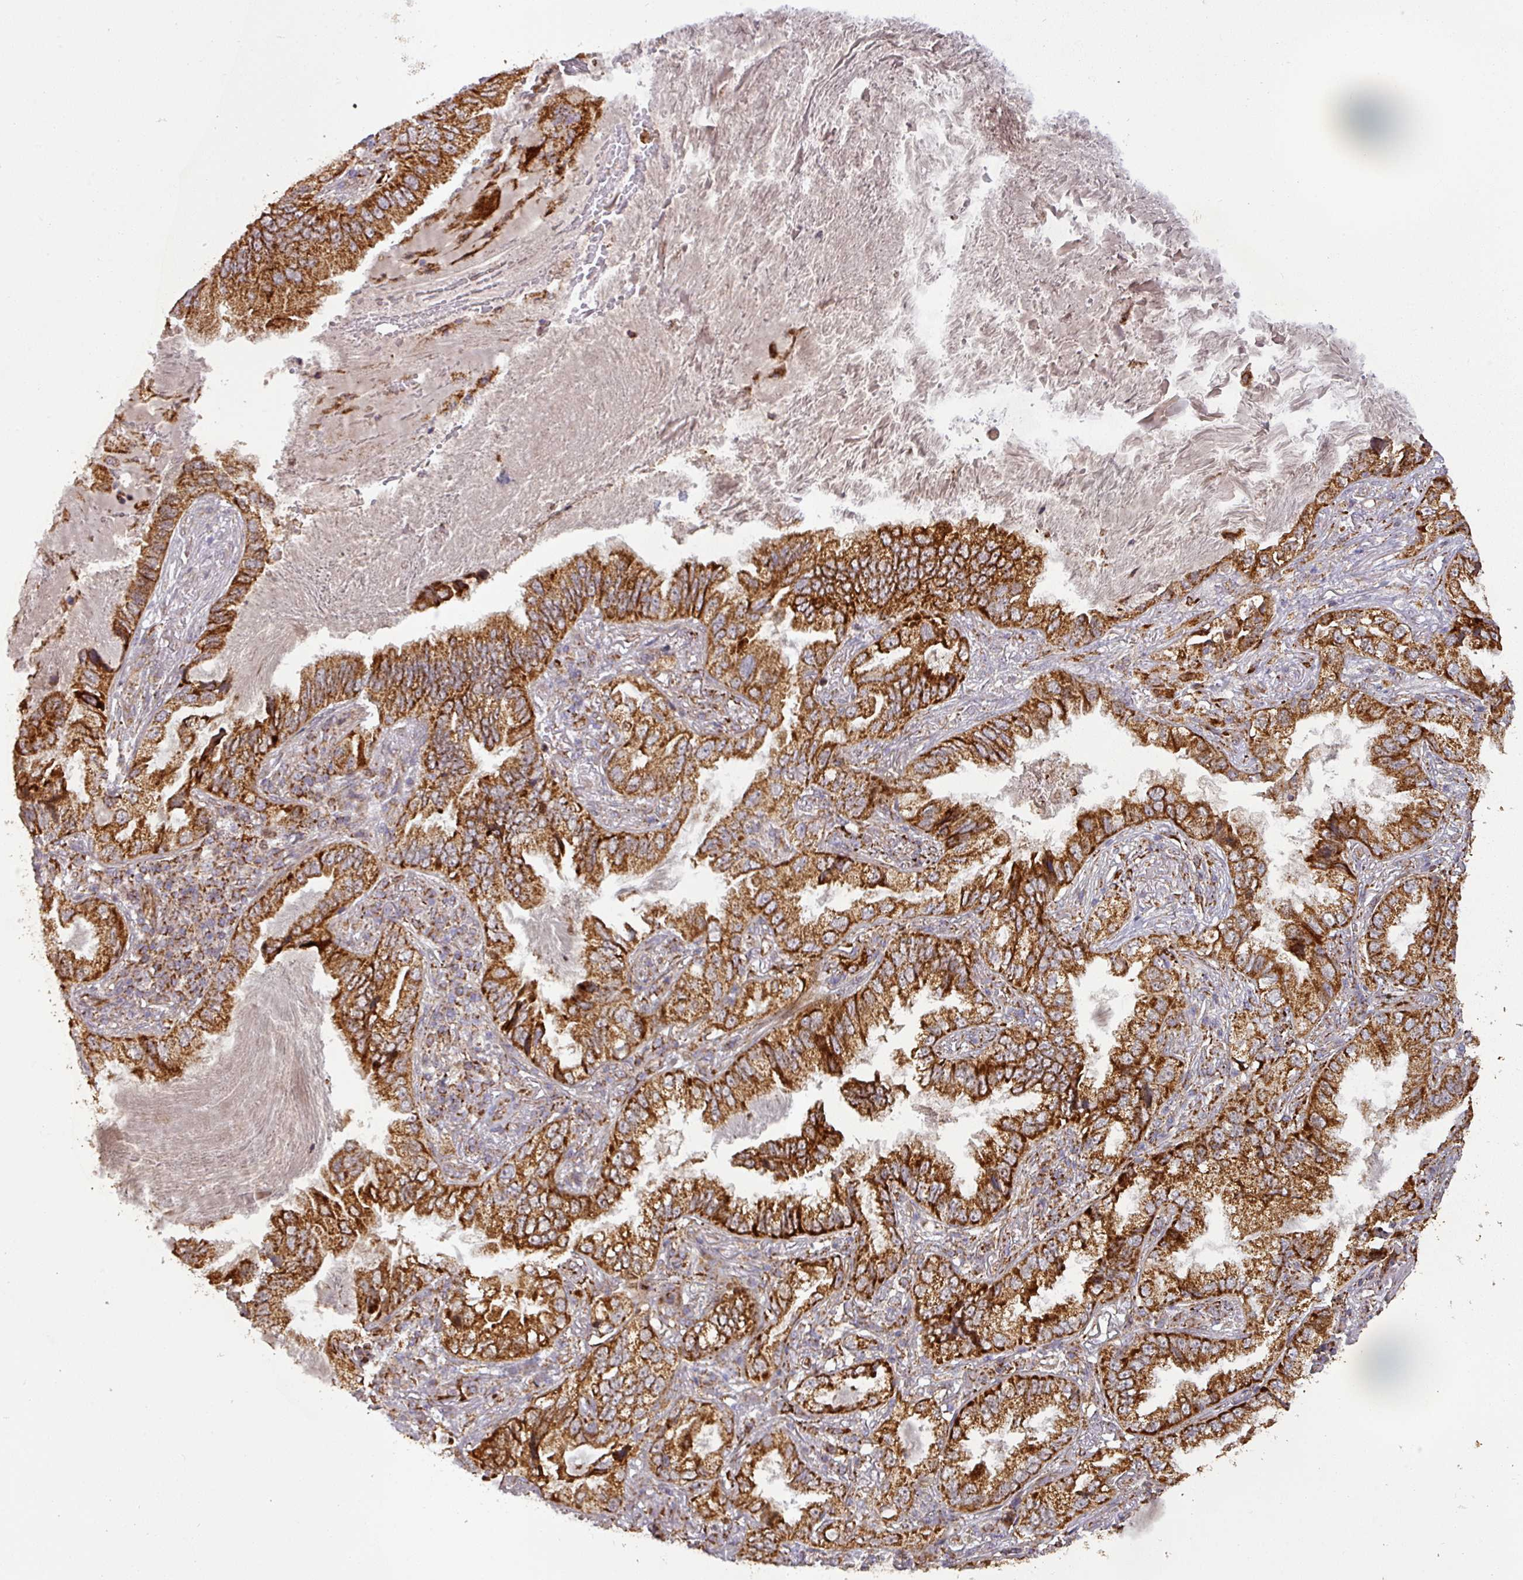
{"staining": {"intensity": "strong", "quantity": ">75%", "location": "cytoplasmic/membranous"}, "tissue": "lung cancer", "cell_type": "Tumor cells", "image_type": "cancer", "snomed": [{"axis": "morphology", "description": "Adenocarcinoma, NOS"}, {"axis": "topography", "description": "Lung"}], "caption": "Protein expression analysis of human lung cancer reveals strong cytoplasmic/membranous expression in about >75% of tumor cells.", "gene": "GPD2", "patient": {"sex": "female", "age": 69}}